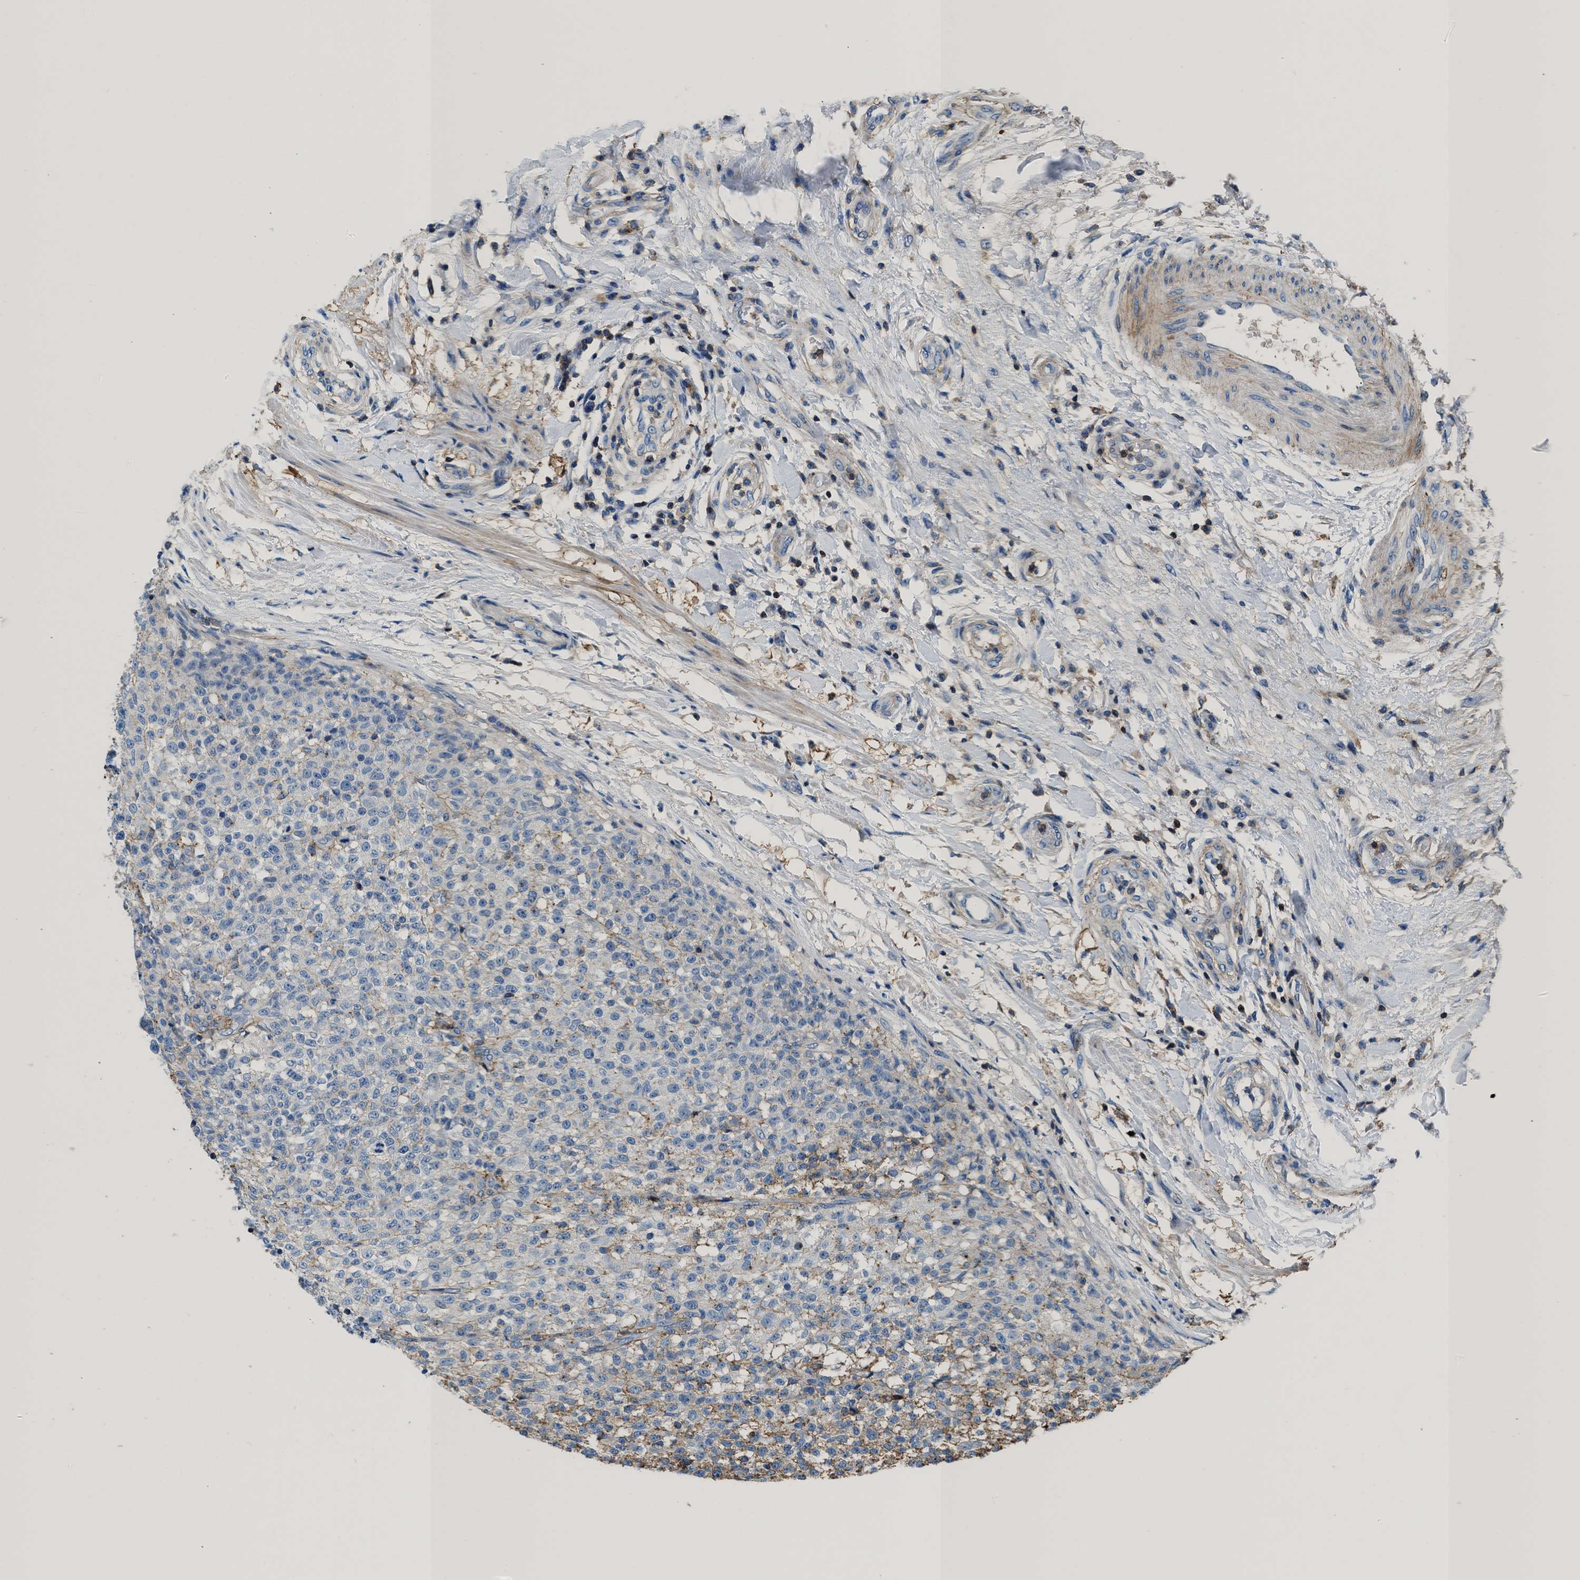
{"staining": {"intensity": "negative", "quantity": "none", "location": "none"}, "tissue": "testis cancer", "cell_type": "Tumor cells", "image_type": "cancer", "snomed": [{"axis": "morphology", "description": "Seminoma, NOS"}, {"axis": "topography", "description": "Testis"}], "caption": "This is a photomicrograph of immunohistochemistry staining of seminoma (testis), which shows no expression in tumor cells.", "gene": "KCNQ4", "patient": {"sex": "male", "age": 59}}